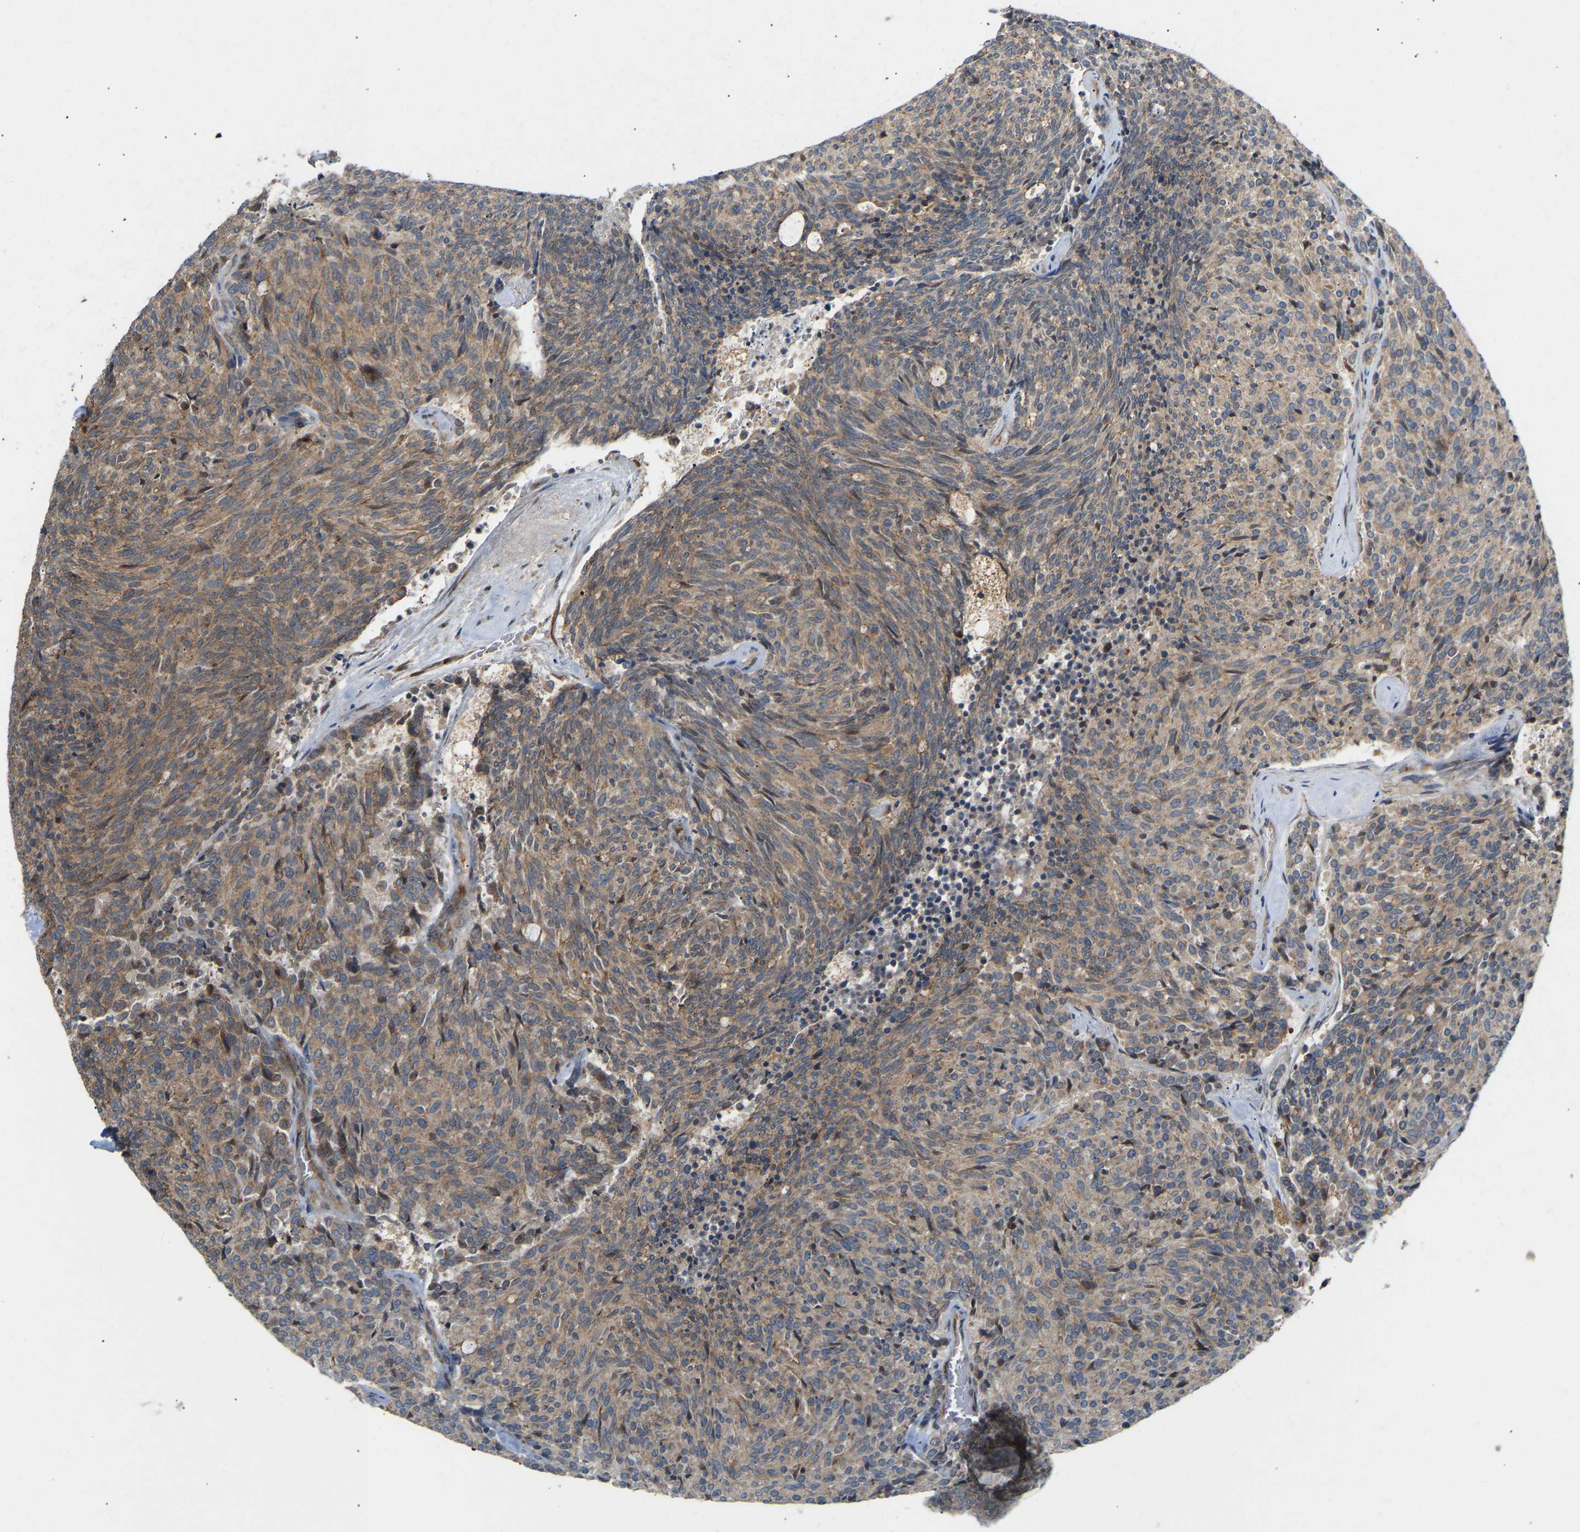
{"staining": {"intensity": "weak", "quantity": "<25%", "location": "cytoplasmic/membranous"}, "tissue": "carcinoid", "cell_type": "Tumor cells", "image_type": "cancer", "snomed": [{"axis": "morphology", "description": "Carcinoid, malignant, NOS"}, {"axis": "topography", "description": "Pancreas"}], "caption": "Immunohistochemical staining of human carcinoid demonstrates no significant staining in tumor cells.", "gene": "PTCD1", "patient": {"sex": "female", "age": 54}}